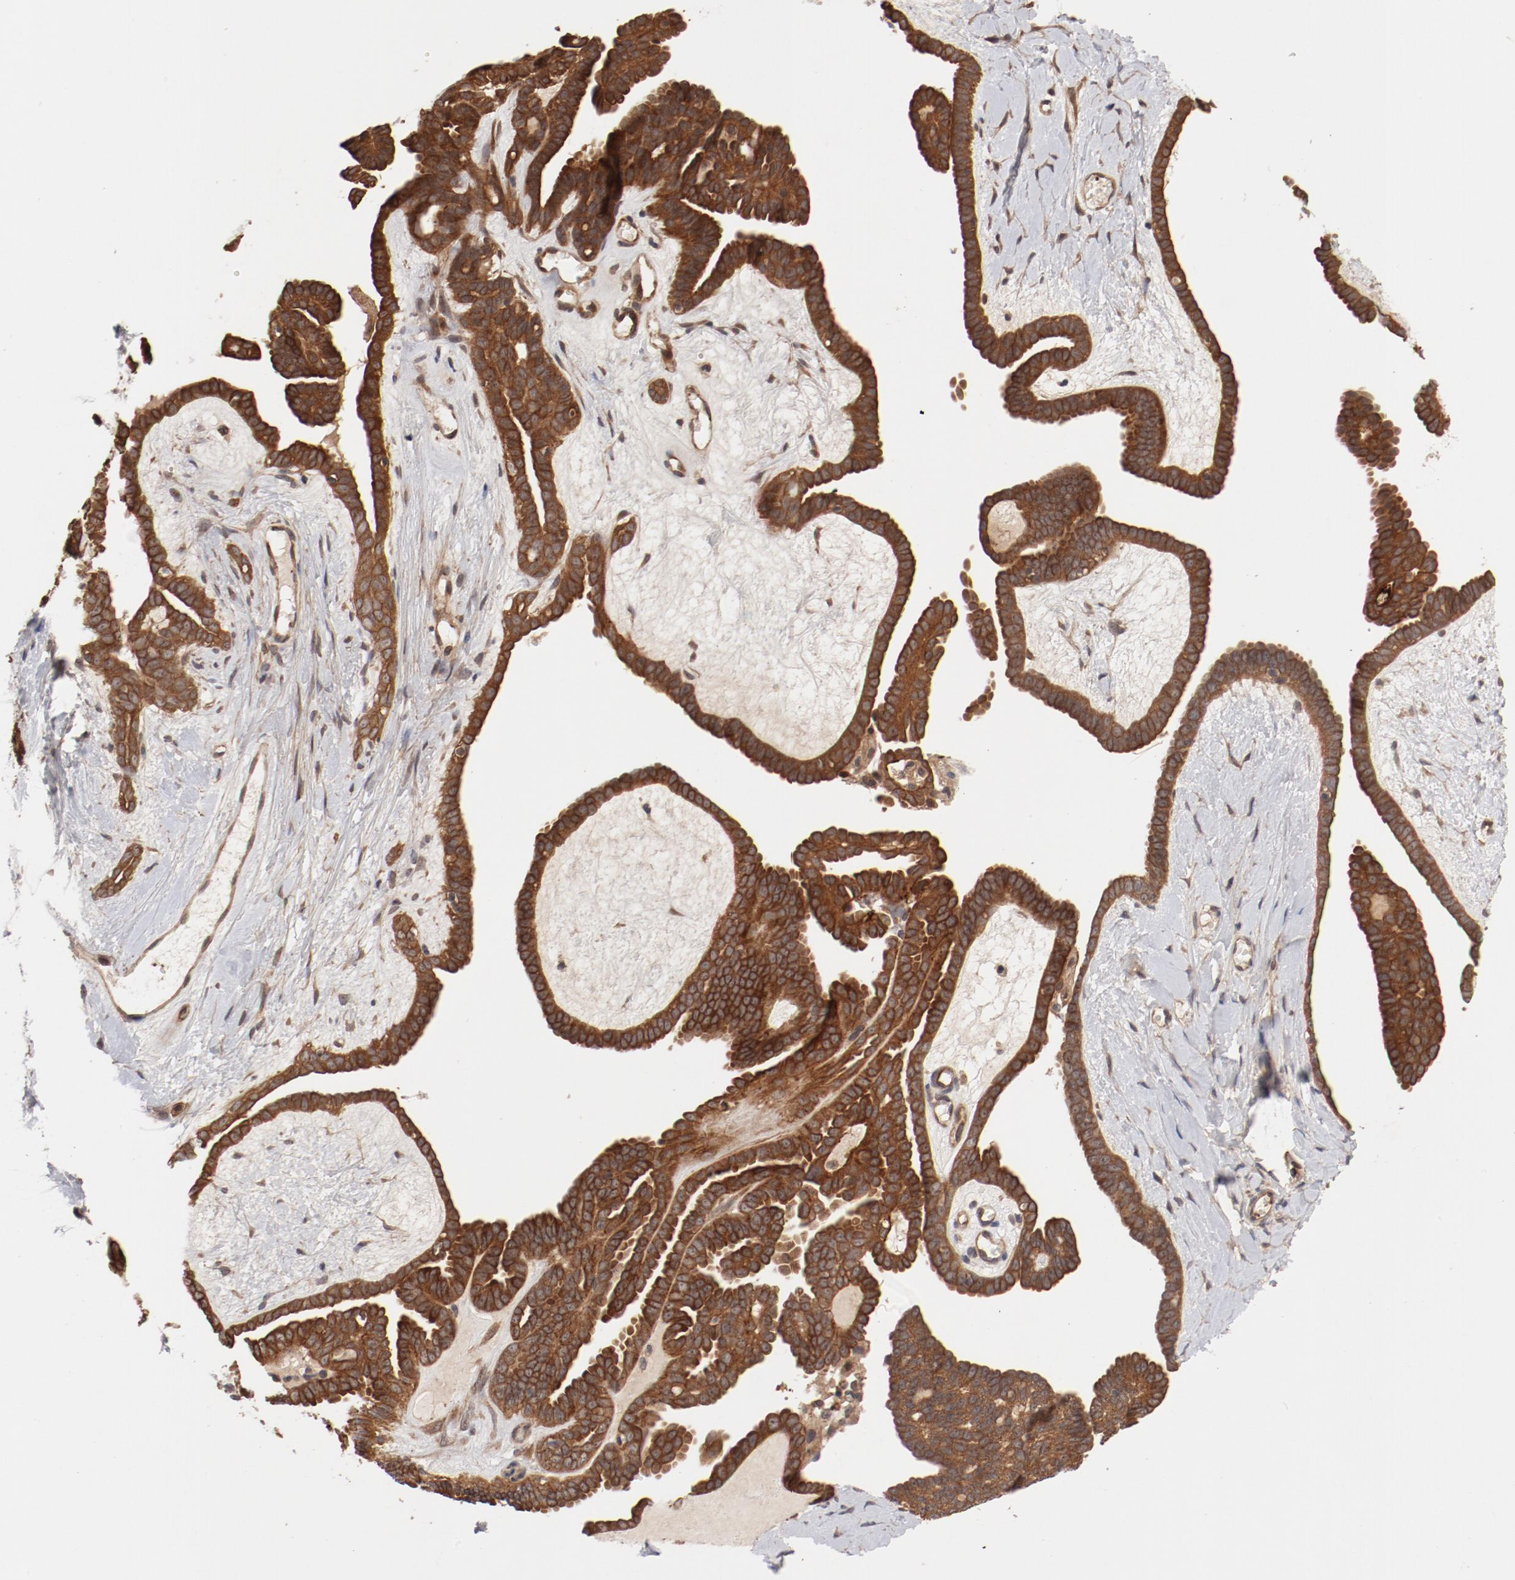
{"staining": {"intensity": "moderate", "quantity": ">75%", "location": "cytoplasmic/membranous"}, "tissue": "ovarian cancer", "cell_type": "Tumor cells", "image_type": "cancer", "snomed": [{"axis": "morphology", "description": "Cystadenocarcinoma, serous, NOS"}, {"axis": "topography", "description": "Ovary"}], "caption": "Immunohistochemical staining of human ovarian serous cystadenocarcinoma displays medium levels of moderate cytoplasmic/membranous staining in approximately >75% of tumor cells. The staining was performed using DAB to visualize the protein expression in brown, while the nuclei were stained in blue with hematoxylin (Magnification: 20x).", "gene": "GUF1", "patient": {"sex": "female", "age": 71}}